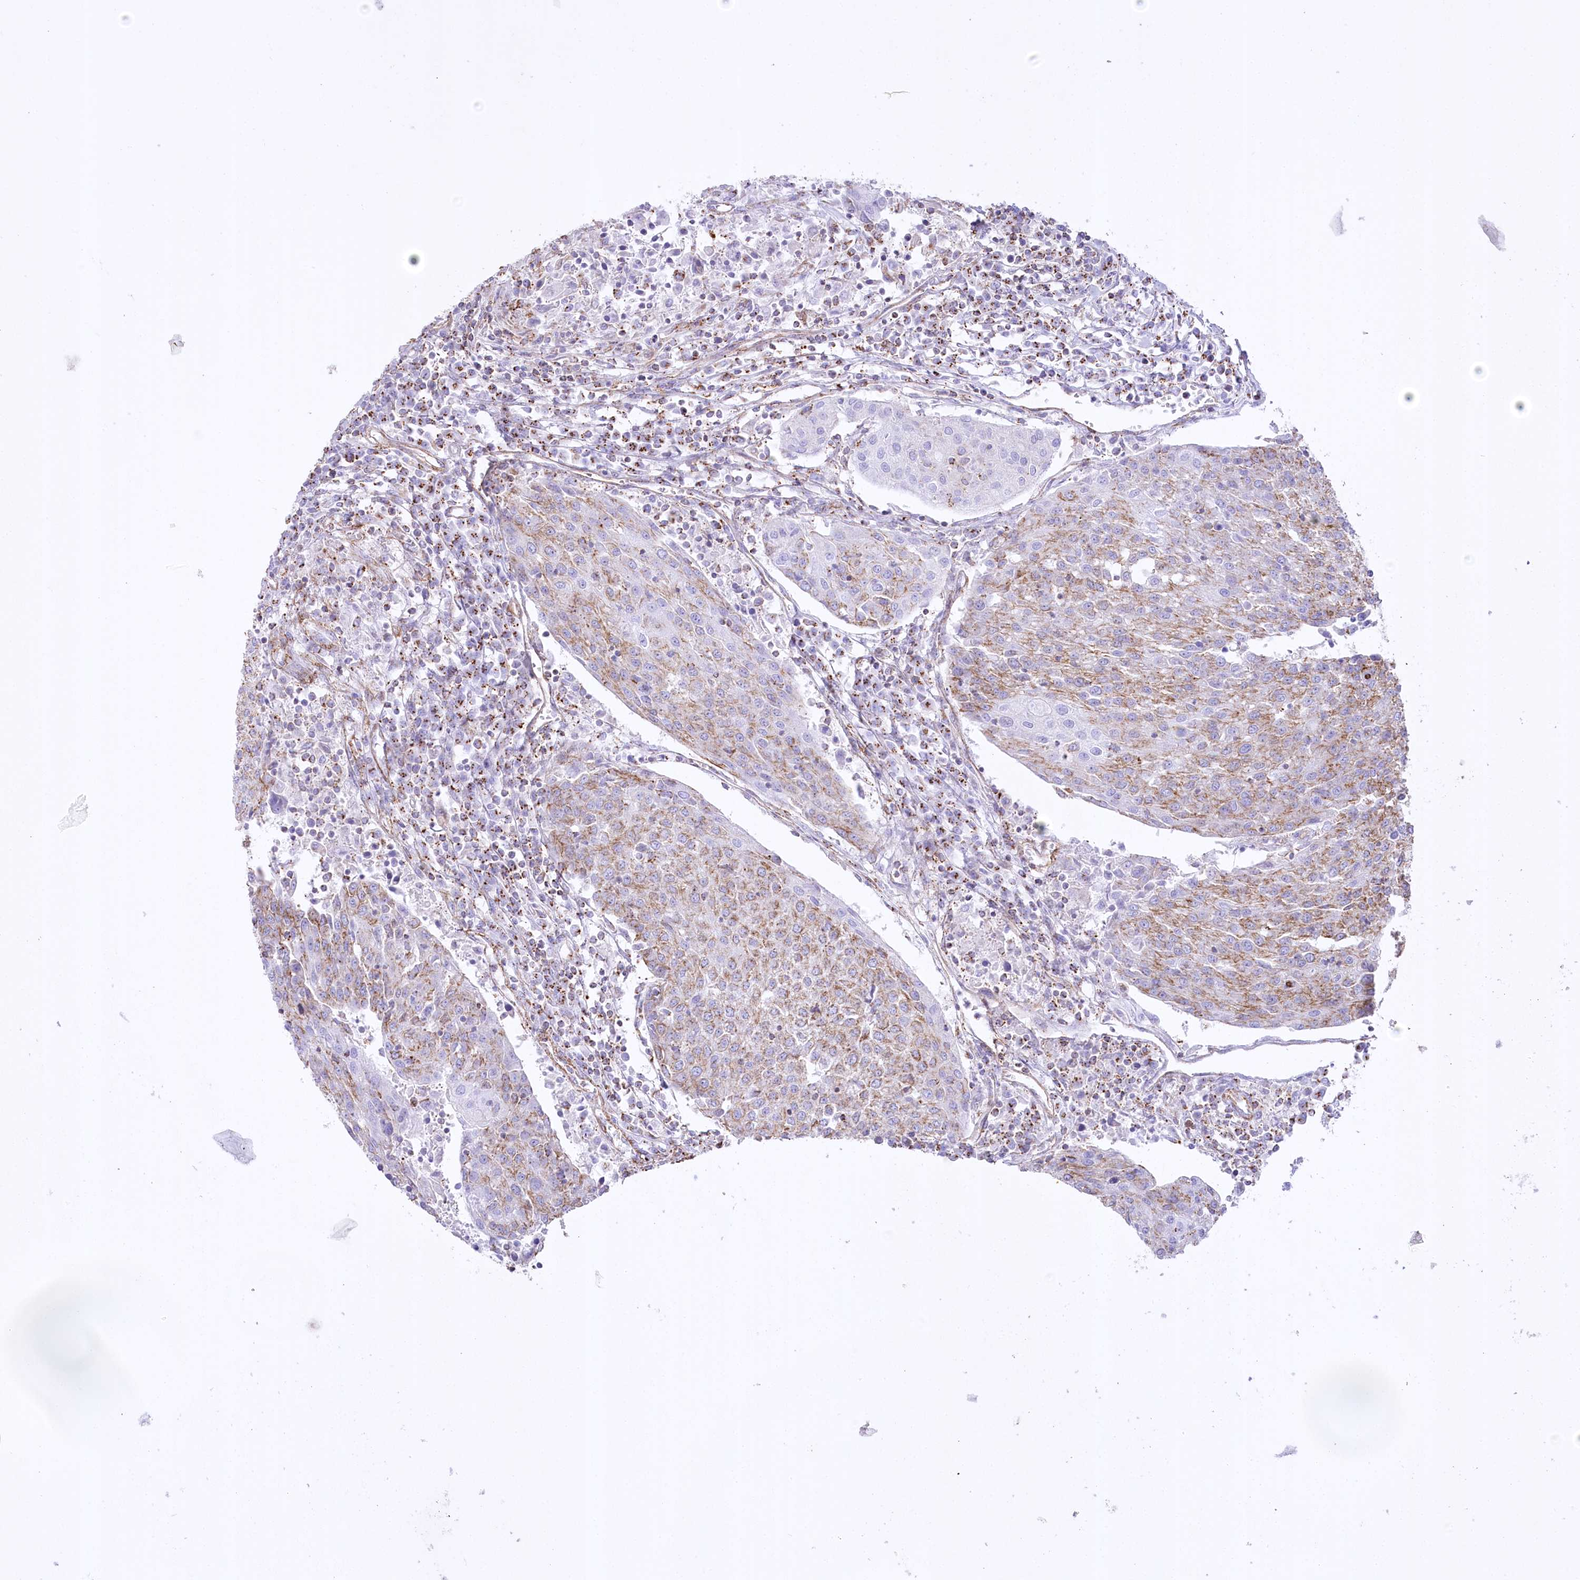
{"staining": {"intensity": "moderate", "quantity": "25%-75%", "location": "cytoplasmic/membranous"}, "tissue": "urothelial cancer", "cell_type": "Tumor cells", "image_type": "cancer", "snomed": [{"axis": "morphology", "description": "Urothelial carcinoma, High grade"}, {"axis": "topography", "description": "Urinary bladder"}], "caption": "Immunohistochemical staining of human urothelial cancer reveals medium levels of moderate cytoplasmic/membranous positivity in about 25%-75% of tumor cells.", "gene": "FAM216A", "patient": {"sex": "female", "age": 85}}